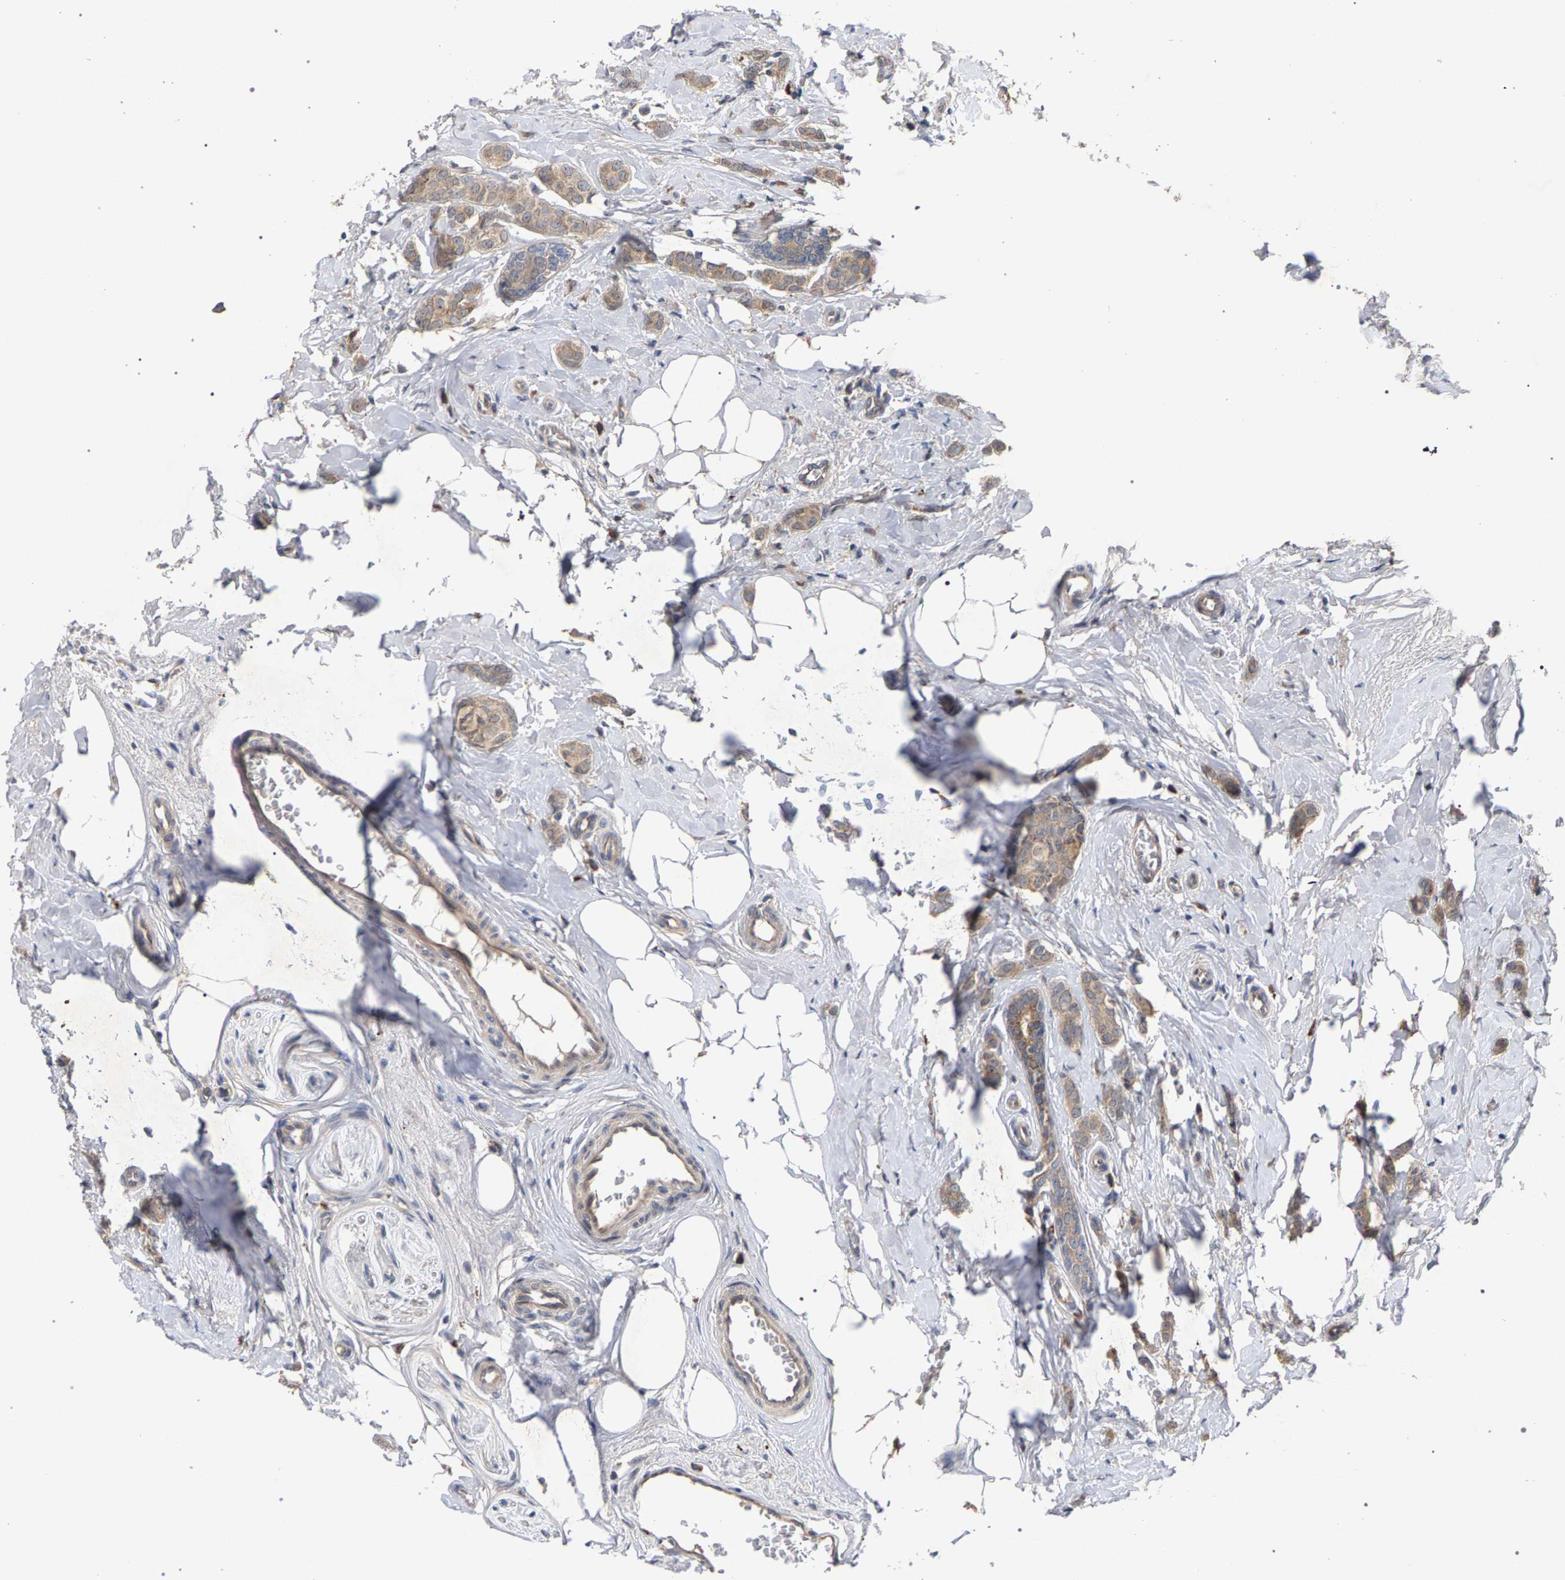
{"staining": {"intensity": "weak", "quantity": ">75%", "location": "cytoplasmic/membranous"}, "tissue": "breast cancer", "cell_type": "Tumor cells", "image_type": "cancer", "snomed": [{"axis": "morphology", "description": "Lobular carcinoma"}, {"axis": "topography", "description": "Breast"}], "caption": "Protein staining of breast cancer tissue reveals weak cytoplasmic/membranous expression in approximately >75% of tumor cells.", "gene": "SLC4A4", "patient": {"sex": "female", "age": 60}}